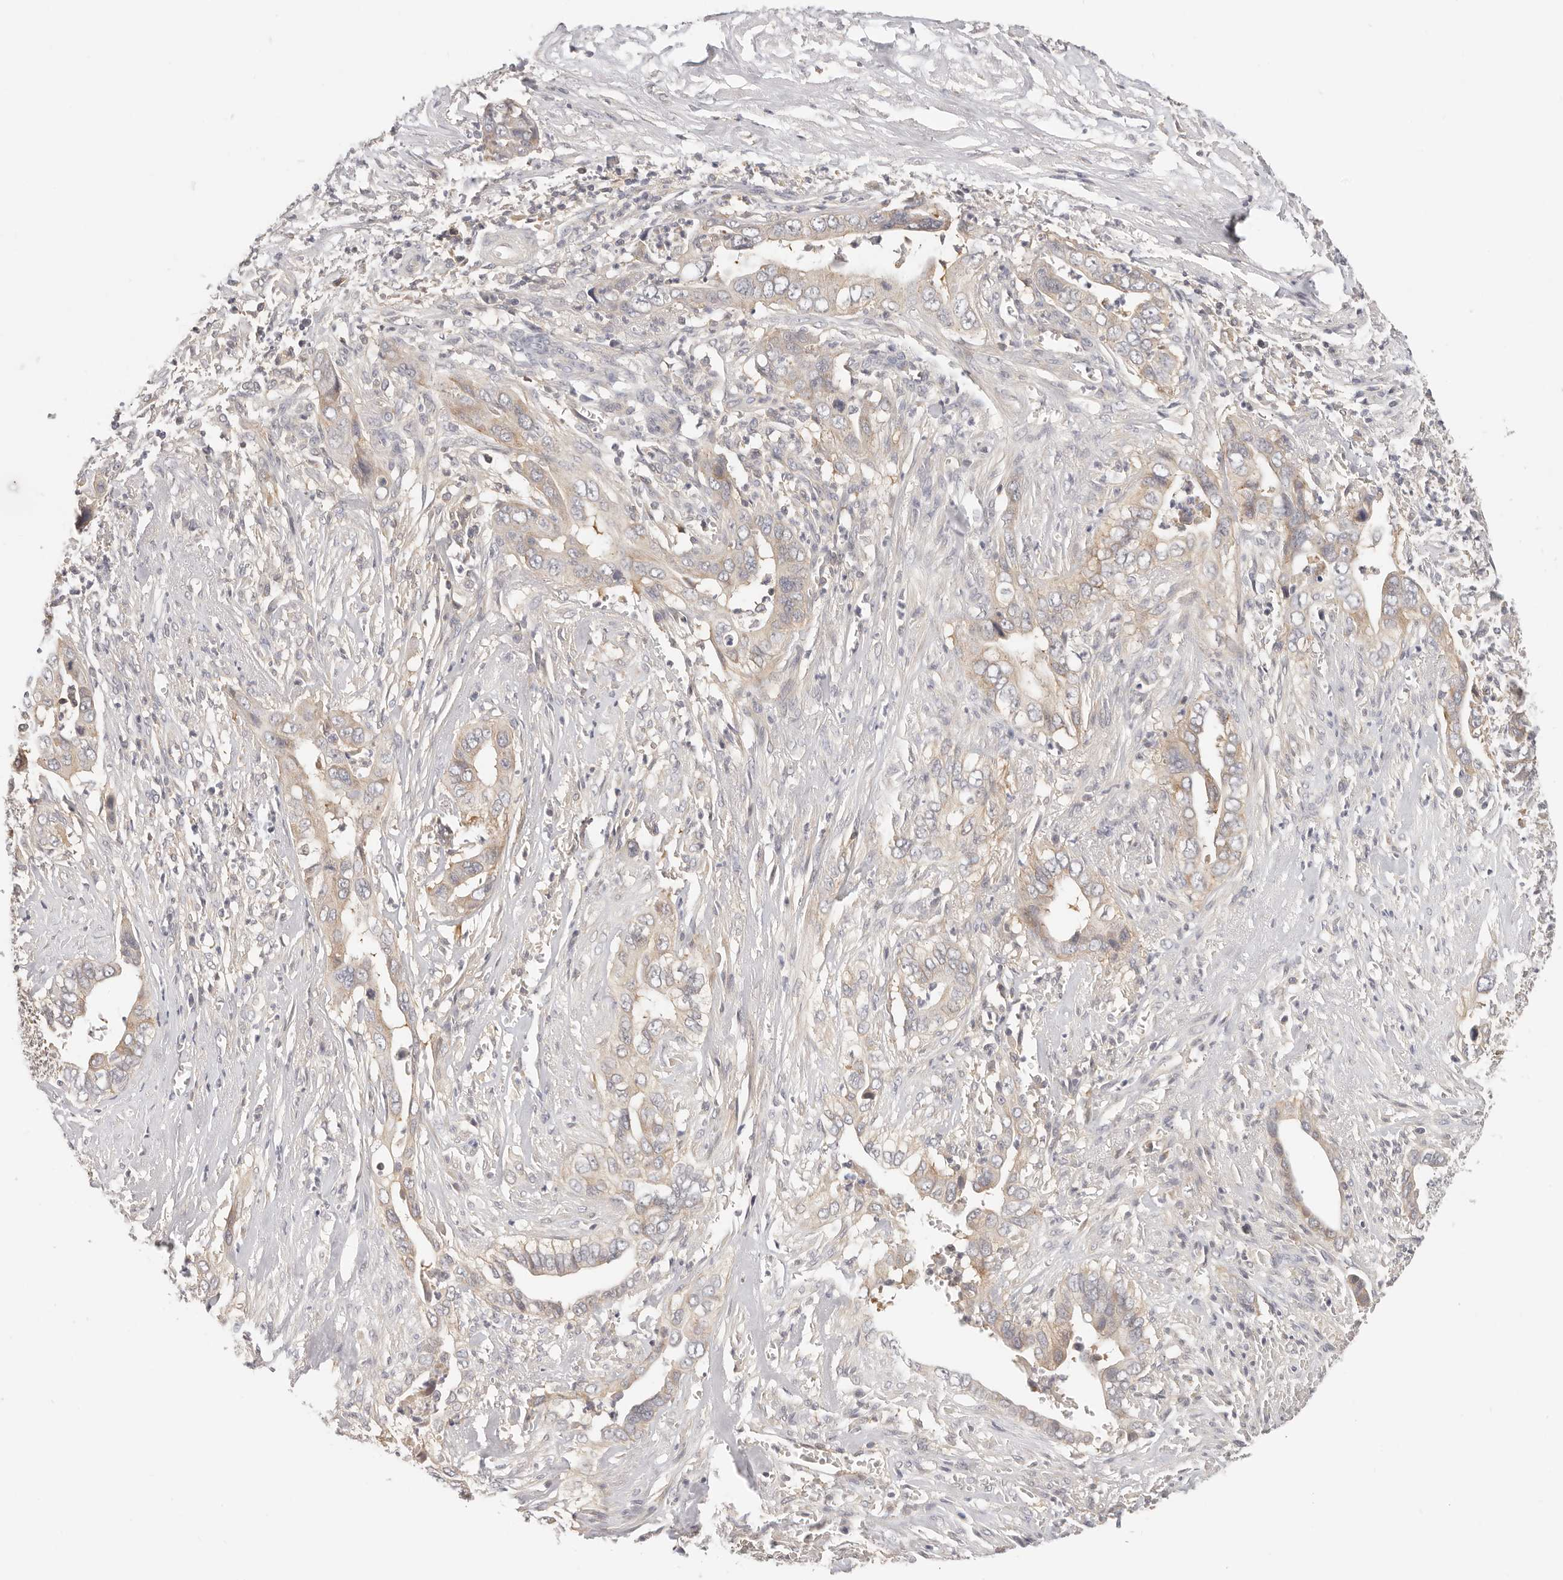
{"staining": {"intensity": "weak", "quantity": "25%-75%", "location": "cytoplasmic/membranous"}, "tissue": "liver cancer", "cell_type": "Tumor cells", "image_type": "cancer", "snomed": [{"axis": "morphology", "description": "Cholangiocarcinoma"}, {"axis": "topography", "description": "Liver"}], "caption": "Immunohistochemistry image of neoplastic tissue: cholangiocarcinoma (liver) stained using IHC reveals low levels of weak protein expression localized specifically in the cytoplasmic/membranous of tumor cells, appearing as a cytoplasmic/membranous brown color.", "gene": "DTNBP1", "patient": {"sex": "female", "age": 79}}